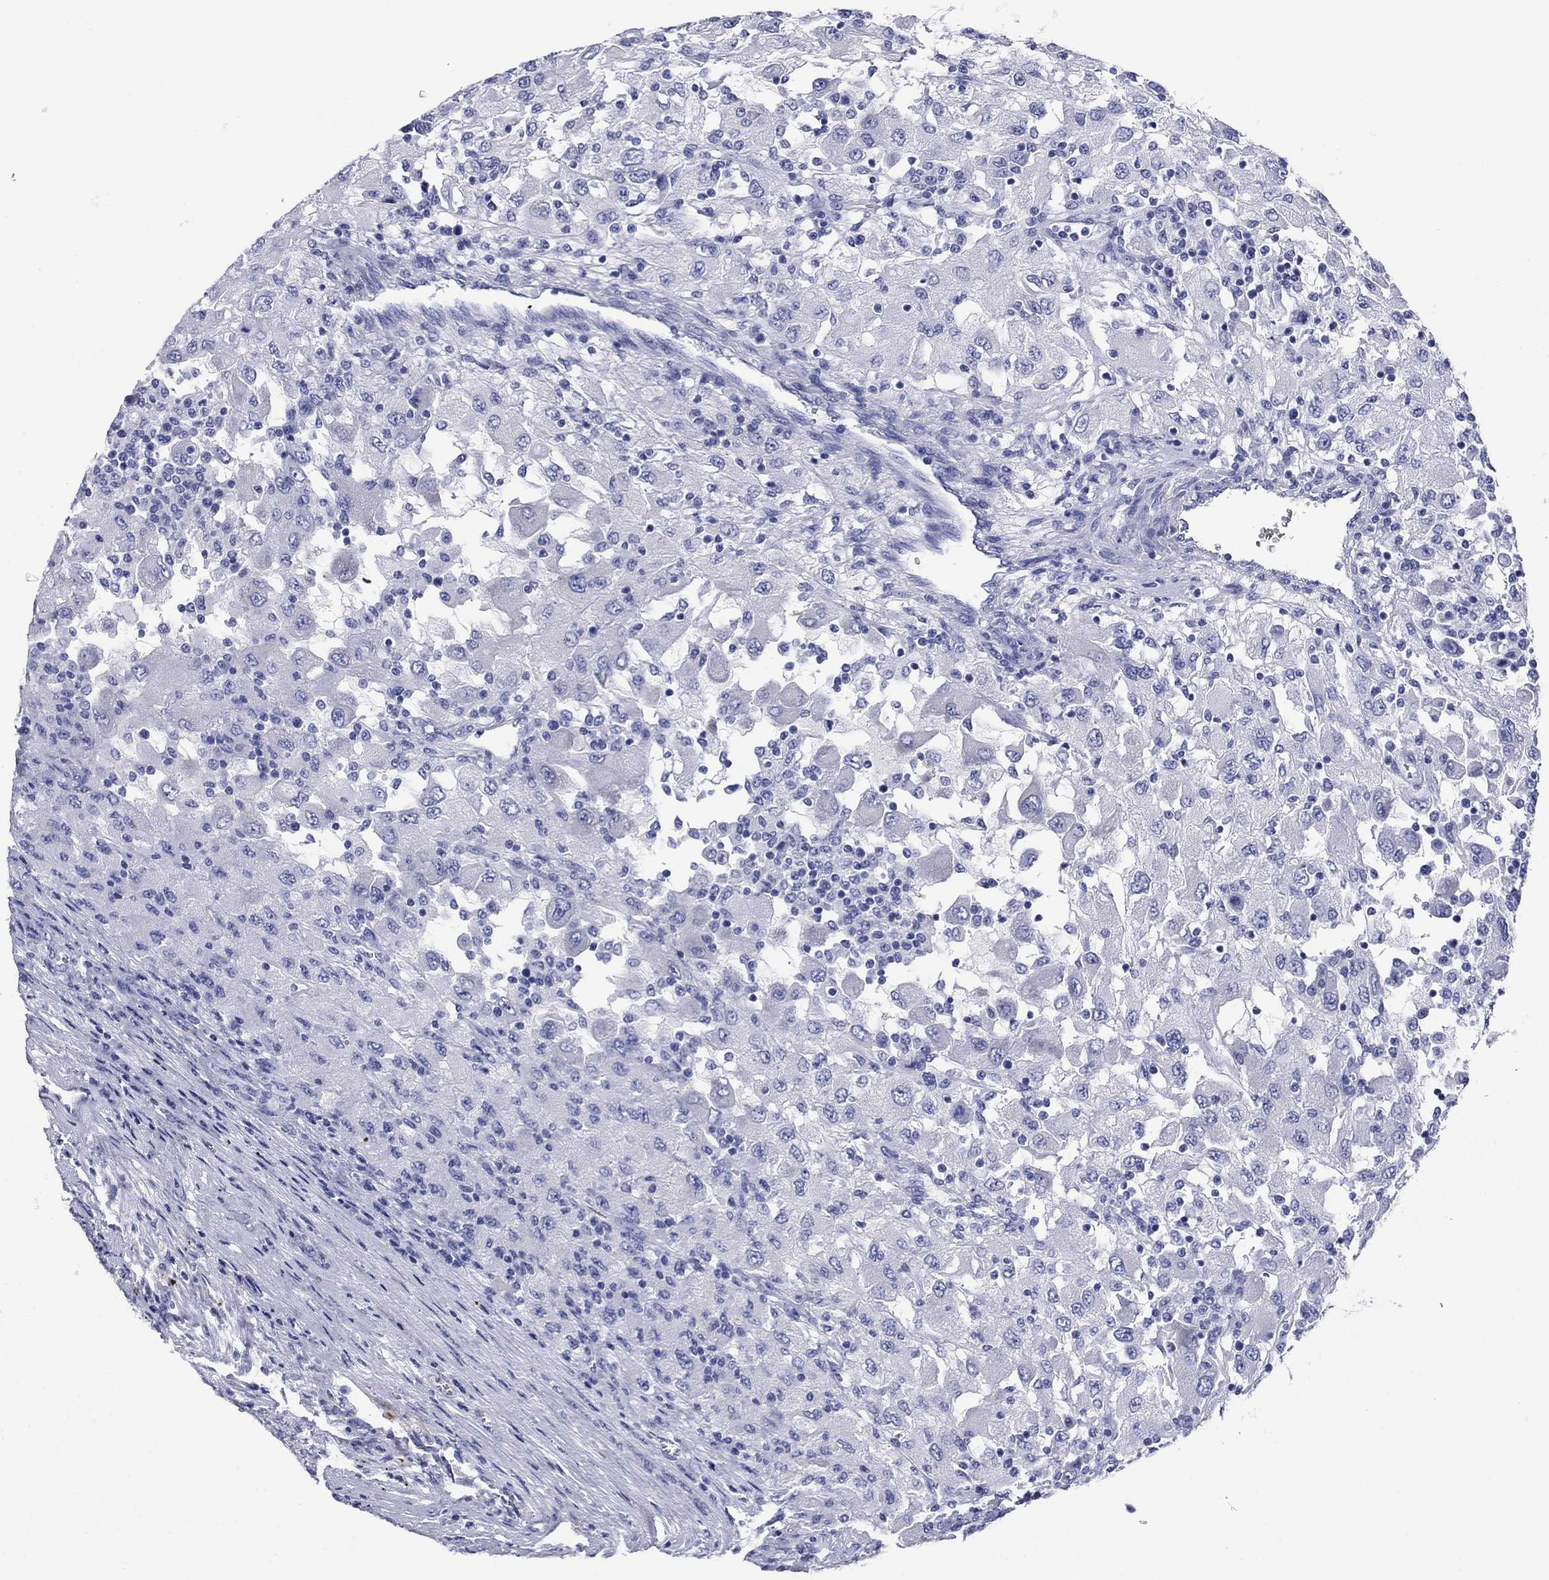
{"staining": {"intensity": "negative", "quantity": "none", "location": "none"}, "tissue": "renal cancer", "cell_type": "Tumor cells", "image_type": "cancer", "snomed": [{"axis": "morphology", "description": "Adenocarcinoma, NOS"}, {"axis": "topography", "description": "Kidney"}], "caption": "Immunohistochemical staining of renal adenocarcinoma displays no significant expression in tumor cells.", "gene": "ROM1", "patient": {"sex": "female", "age": 67}}